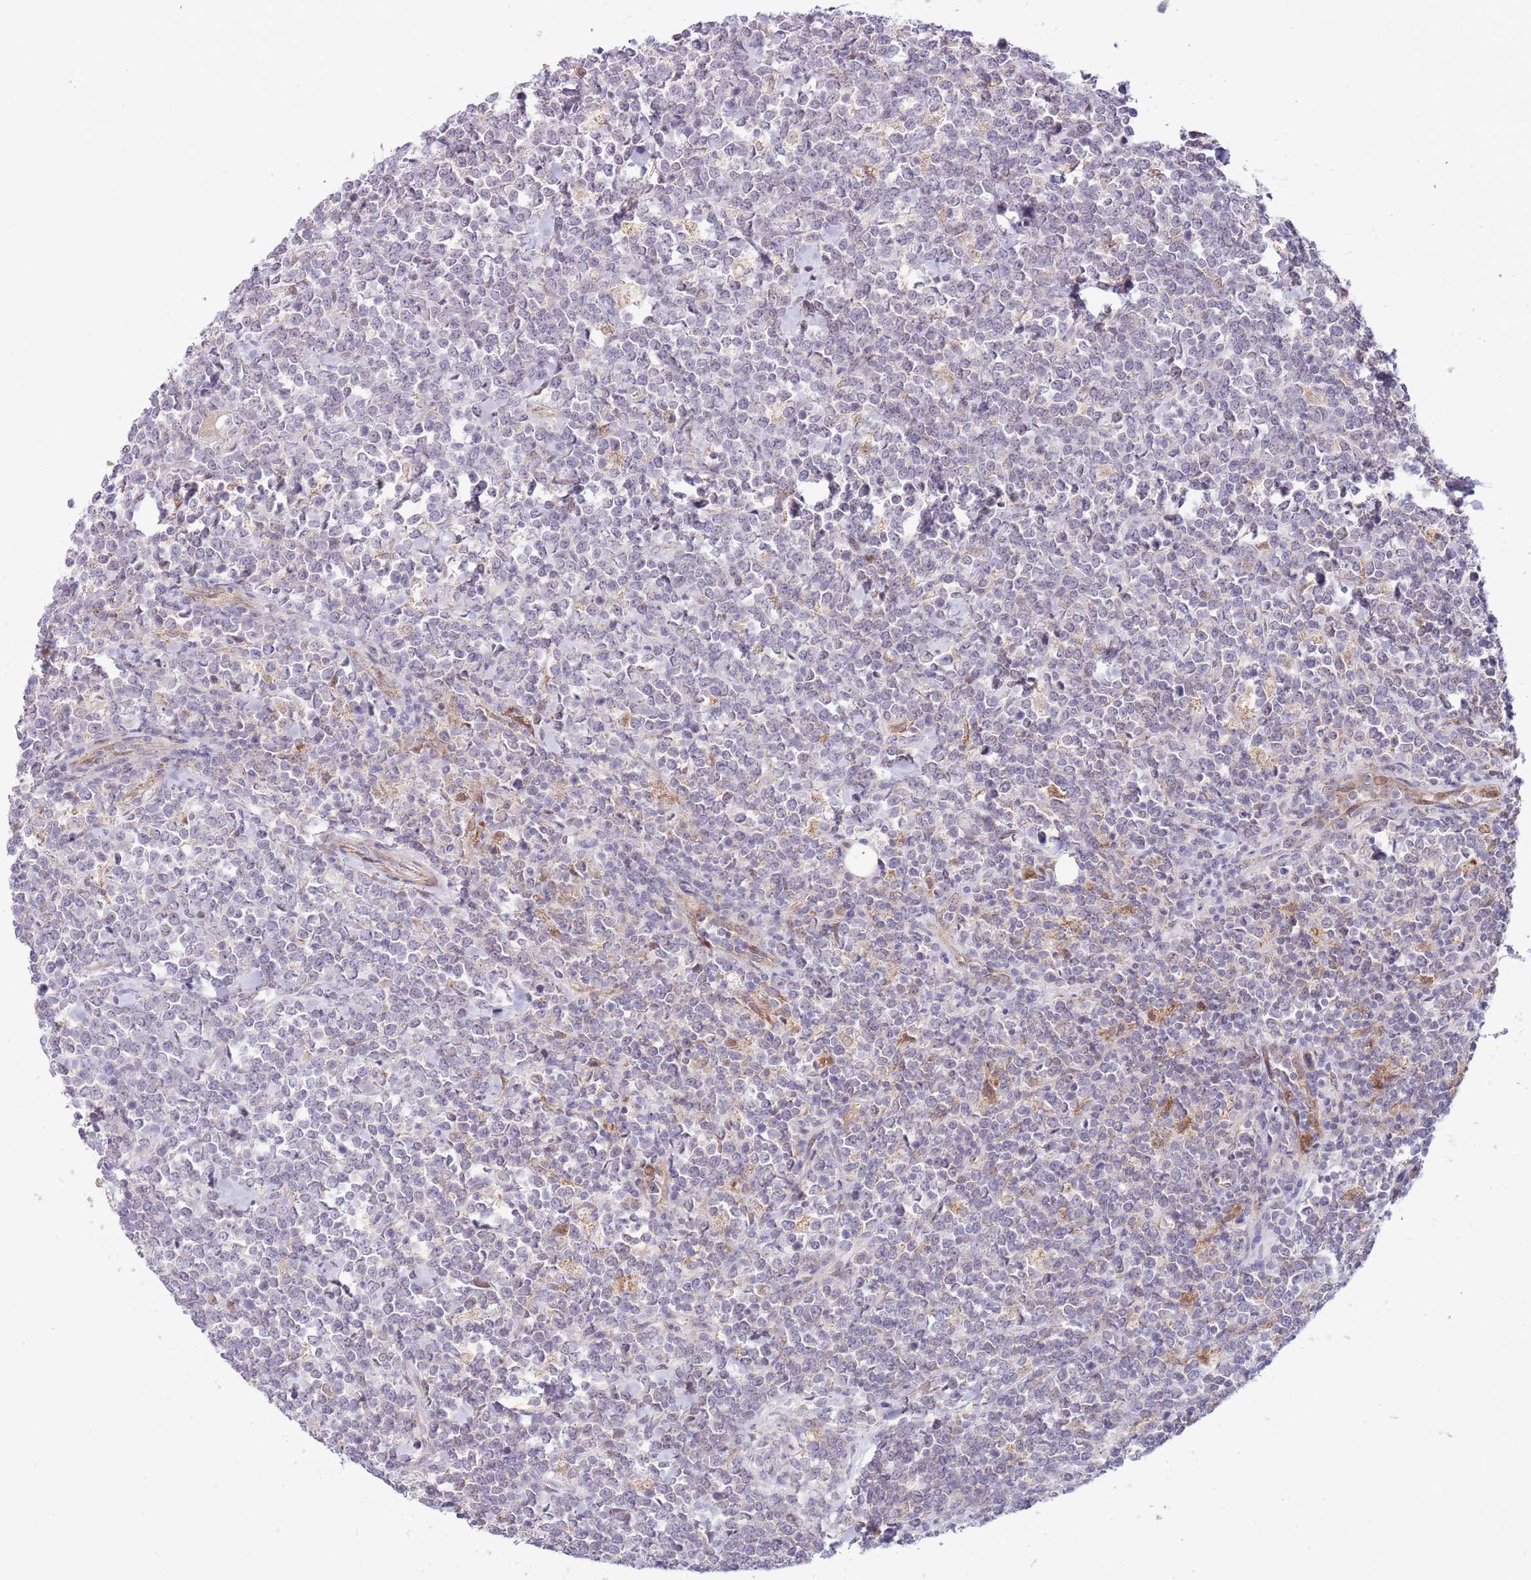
{"staining": {"intensity": "negative", "quantity": "none", "location": "none"}, "tissue": "lymphoma", "cell_type": "Tumor cells", "image_type": "cancer", "snomed": [{"axis": "morphology", "description": "Malignant lymphoma, non-Hodgkin's type, High grade"}, {"axis": "topography", "description": "Small intestine"}, {"axis": "topography", "description": "Colon"}], "caption": "High power microscopy micrograph of an IHC histopathology image of lymphoma, revealing no significant positivity in tumor cells.", "gene": "AP1S2", "patient": {"sex": "male", "age": 8}}